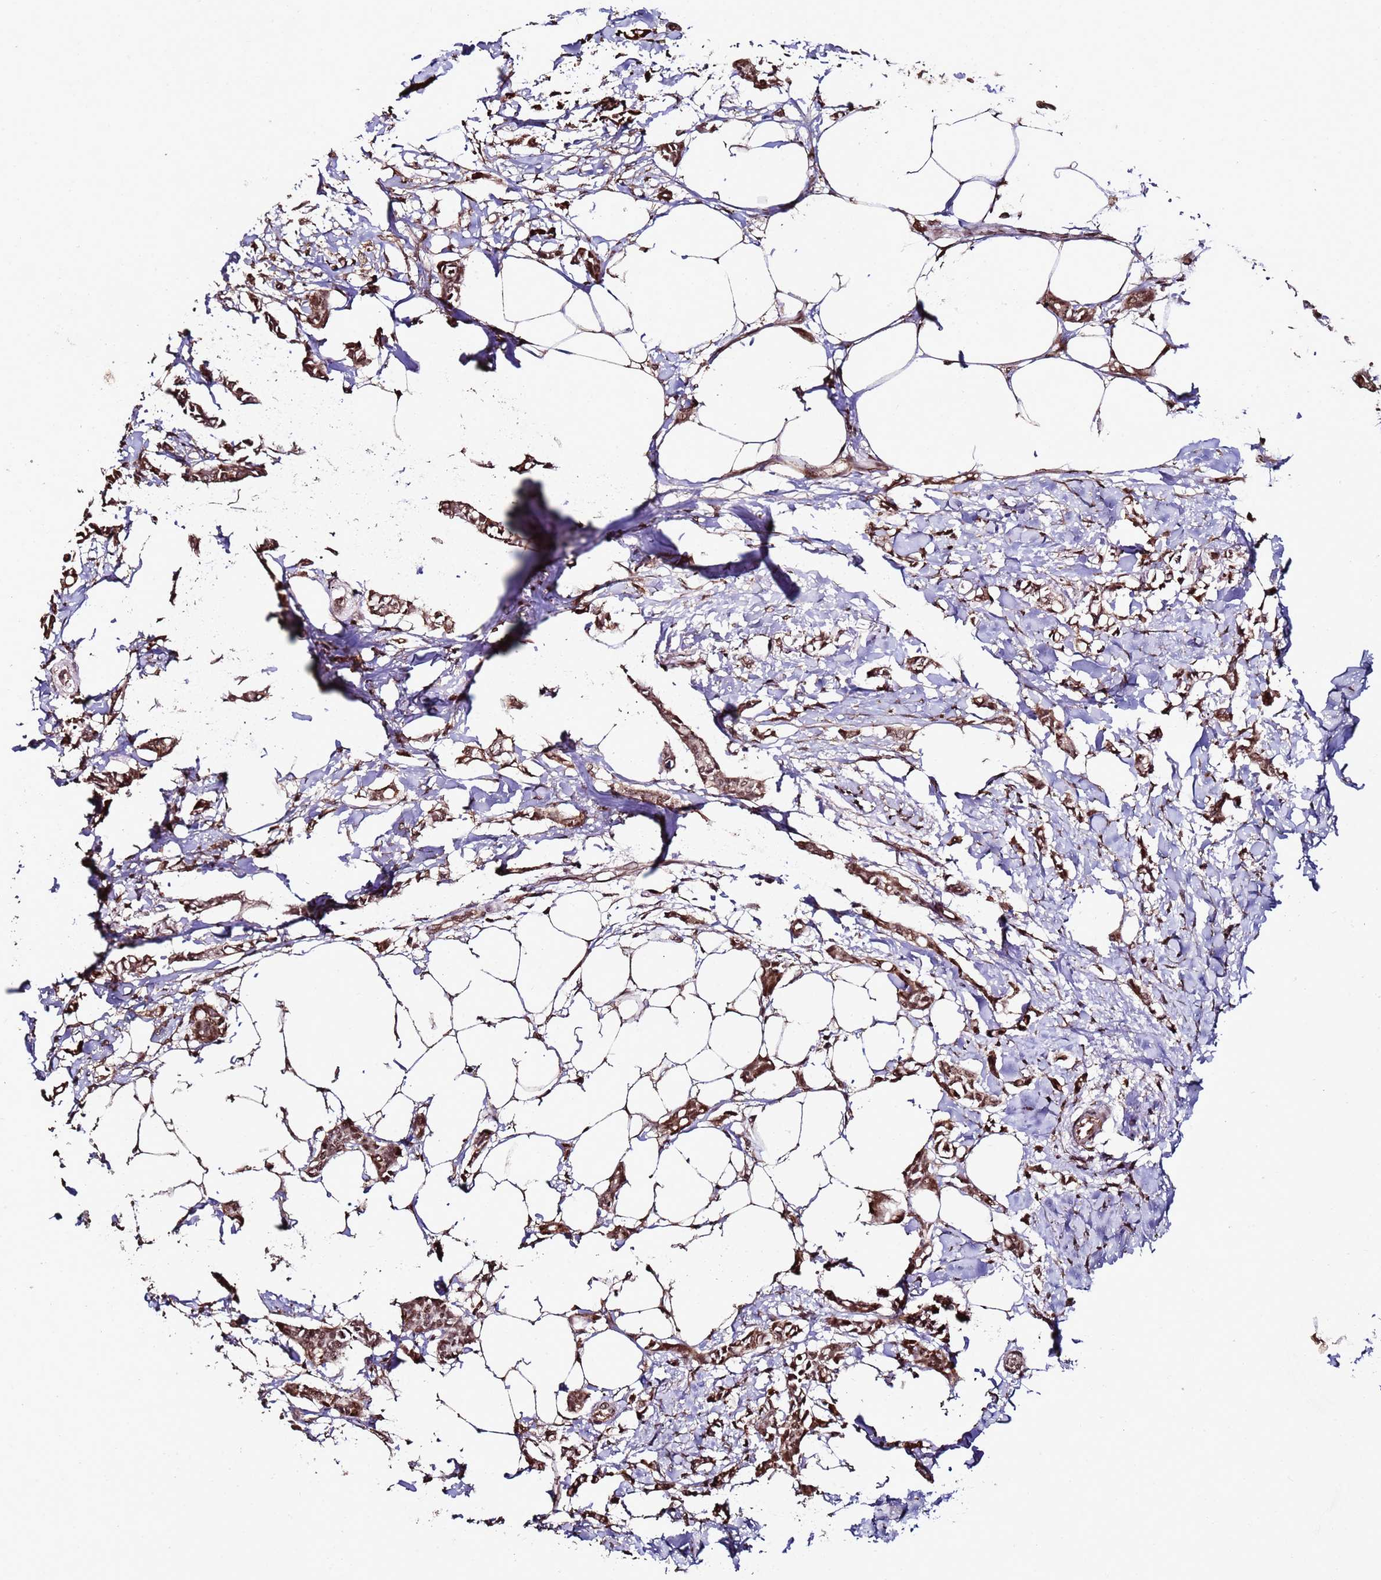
{"staining": {"intensity": "moderate", "quantity": ">75%", "location": "cytoplasmic/membranous"}, "tissue": "breast cancer", "cell_type": "Tumor cells", "image_type": "cancer", "snomed": [{"axis": "morphology", "description": "Duct carcinoma"}, {"axis": "topography", "description": "Breast"}], "caption": "Immunohistochemistry staining of breast cancer (invasive ductal carcinoma), which reveals medium levels of moderate cytoplasmic/membranous staining in approximately >75% of tumor cells indicating moderate cytoplasmic/membranous protein staining. The staining was performed using DAB (brown) for protein detection and nuclei were counterstained in hematoxylin (blue).", "gene": "PRODH", "patient": {"sex": "female", "age": 41}}